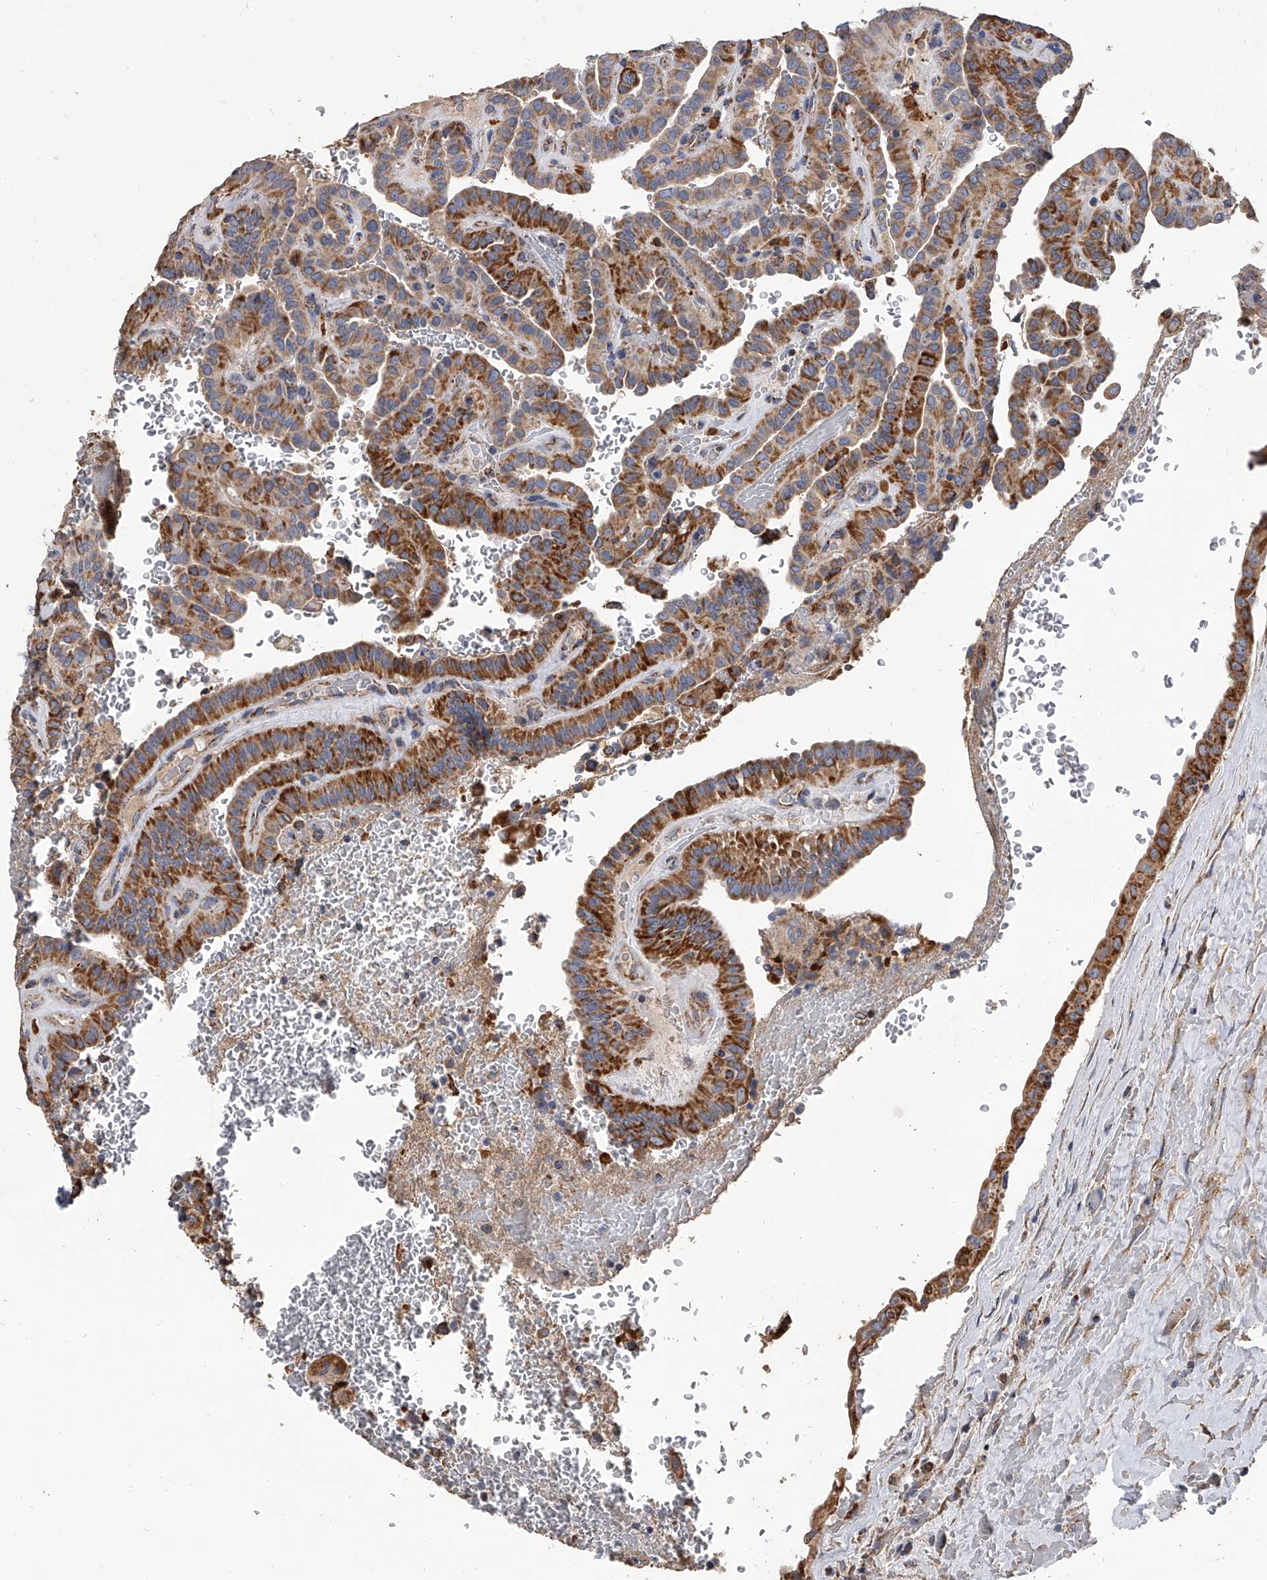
{"staining": {"intensity": "strong", "quantity": ">75%", "location": "cytoplasmic/membranous"}, "tissue": "thyroid cancer", "cell_type": "Tumor cells", "image_type": "cancer", "snomed": [{"axis": "morphology", "description": "Papillary adenocarcinoma, NOS"}, {"axis": "topography", "description": "Thyroid gland"}], "caption": "Immunohistochemistry image of thyroid papillary adenocarcinoma stained for a protein (brown), which demonstrates high levels of strong cytoplasmic/membranous positivity in approximately >75% of tumor cells.", "gene": "MRPL28", "patient": {"sex": "male", "age": 77}}